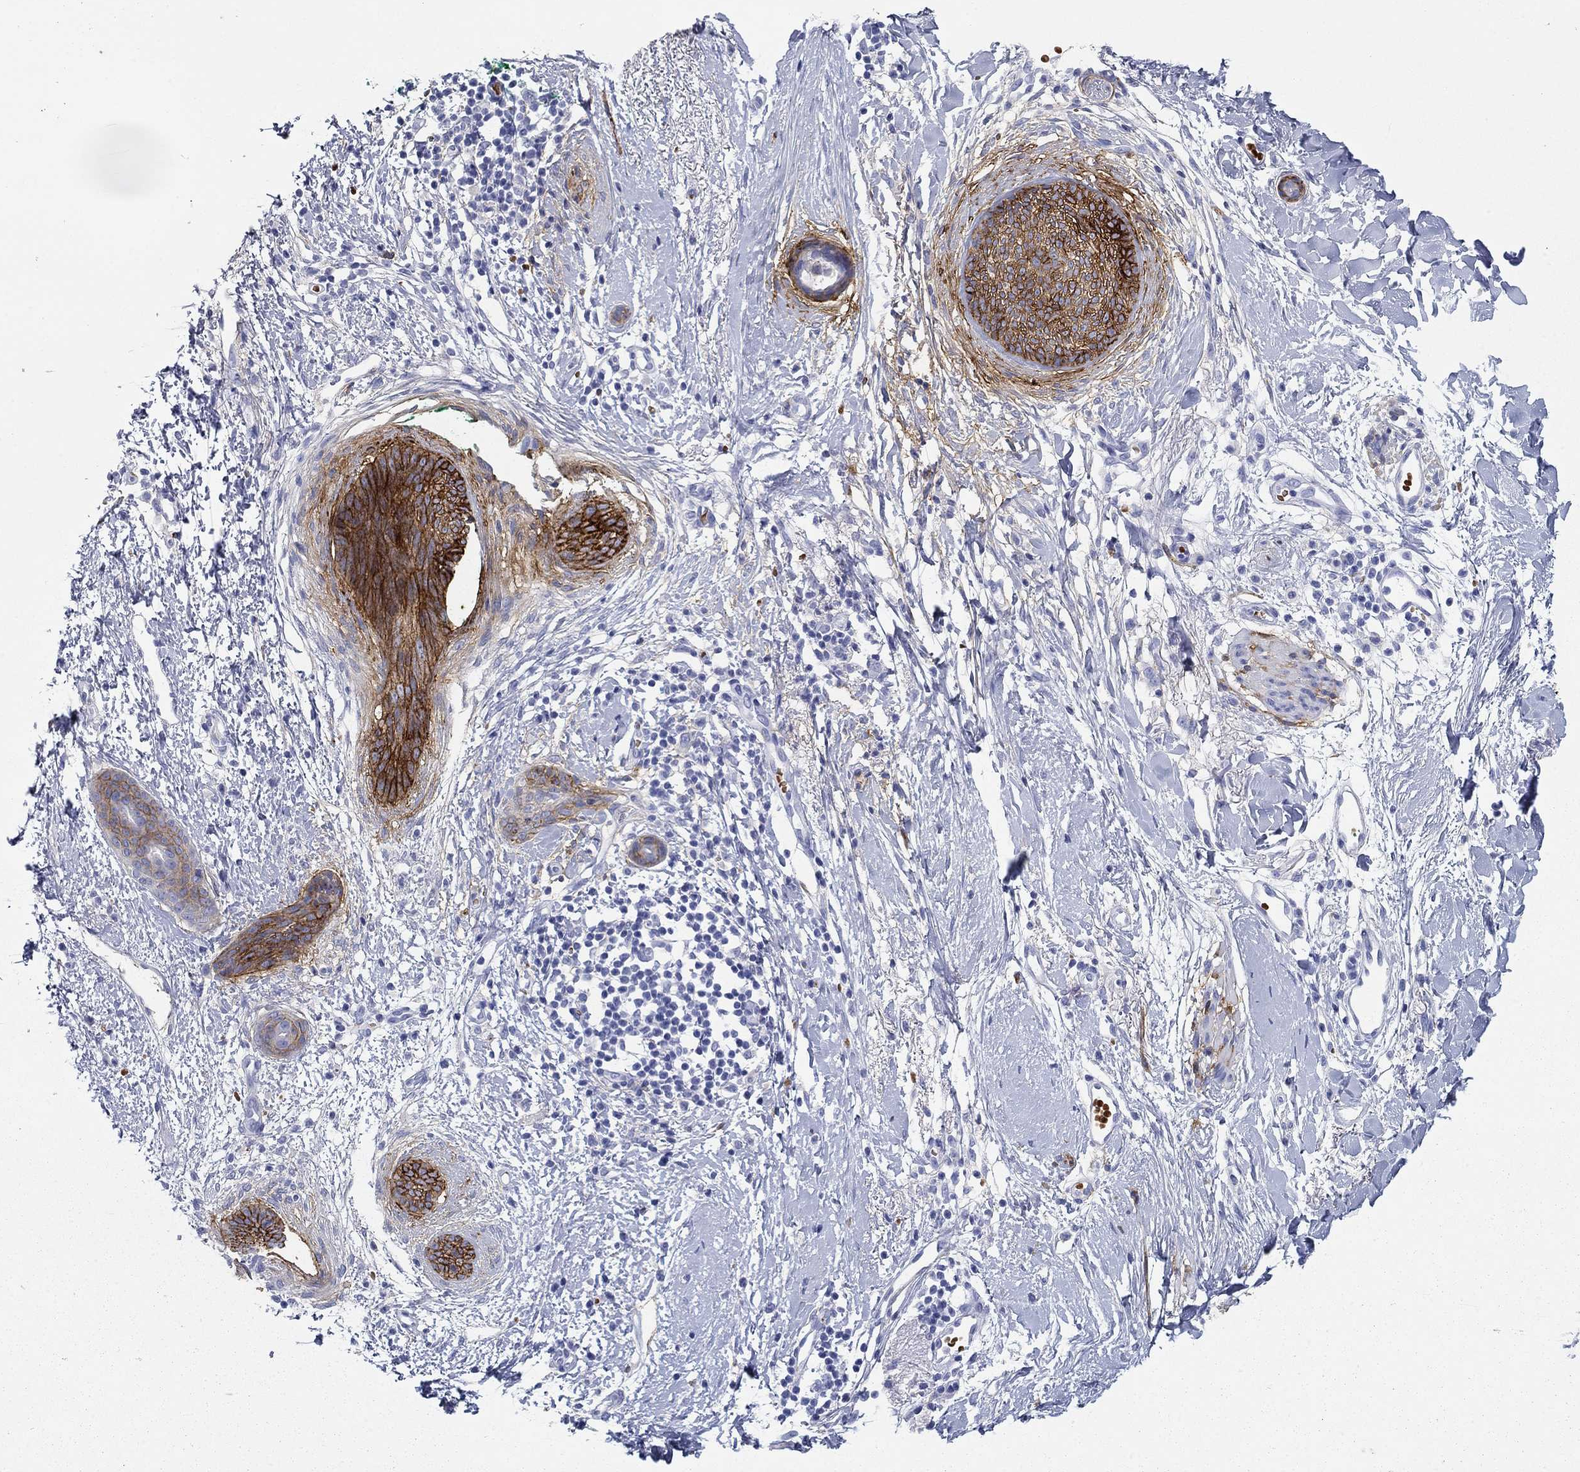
{"staining": {"intensity": "strong", "quantity": ">75%", "location": "cytoplasmic/membranous"}, "tissue": "skin cancer", "cell_type": "Tumor cells", "image_type": "cancer", "snomed": [{"axis": "morphology", "description": "Basal cell carcinoma"}, {"axis": "topography", "description": "Skin"}], "caption": "Strong cytoplasmic/membranous positivity is appreciated in approximately >75% of tumor cells in basal cell carcinoma (skin).", "gene": "GPC1", "patient": {"sex": "female", "age": 65}}